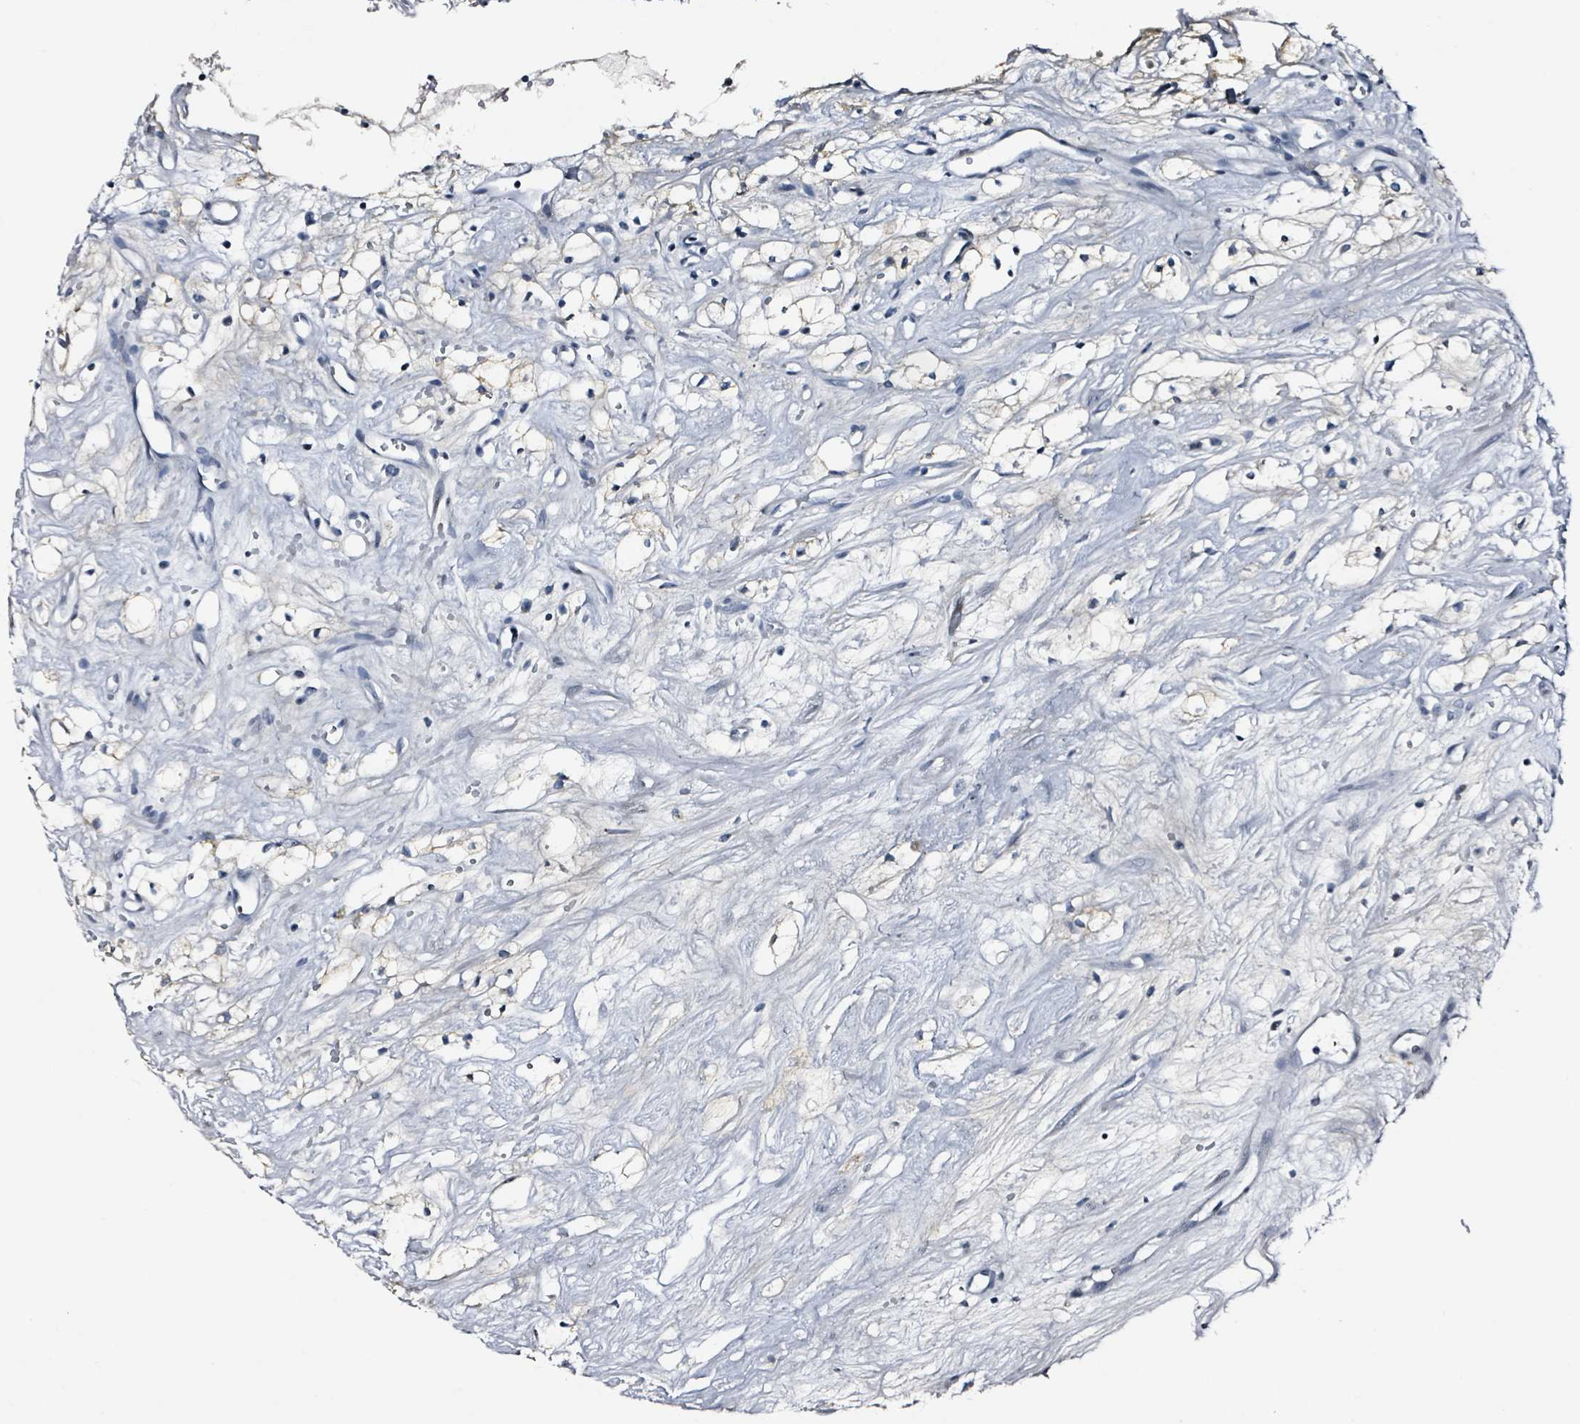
{"staining": {"intensity": "negative", "quantity": "none", "location": "none"}, "tissue": "renal cancer", "cell_type": "Tumor cells", "image_type": "cancer", "snomed": [{"axis": "morphology", "description": "Adenocarcinoma, NOS"}, {"axis": "topography", "description": "Kidney"}], "caption": "An IHC histopathology image of renal adenocarcinoma is shown. There is no staining in tumor cells of renal adenocarcinoma.", "gene": "CA9", "patient": {"sex": "male", "age": 59}}